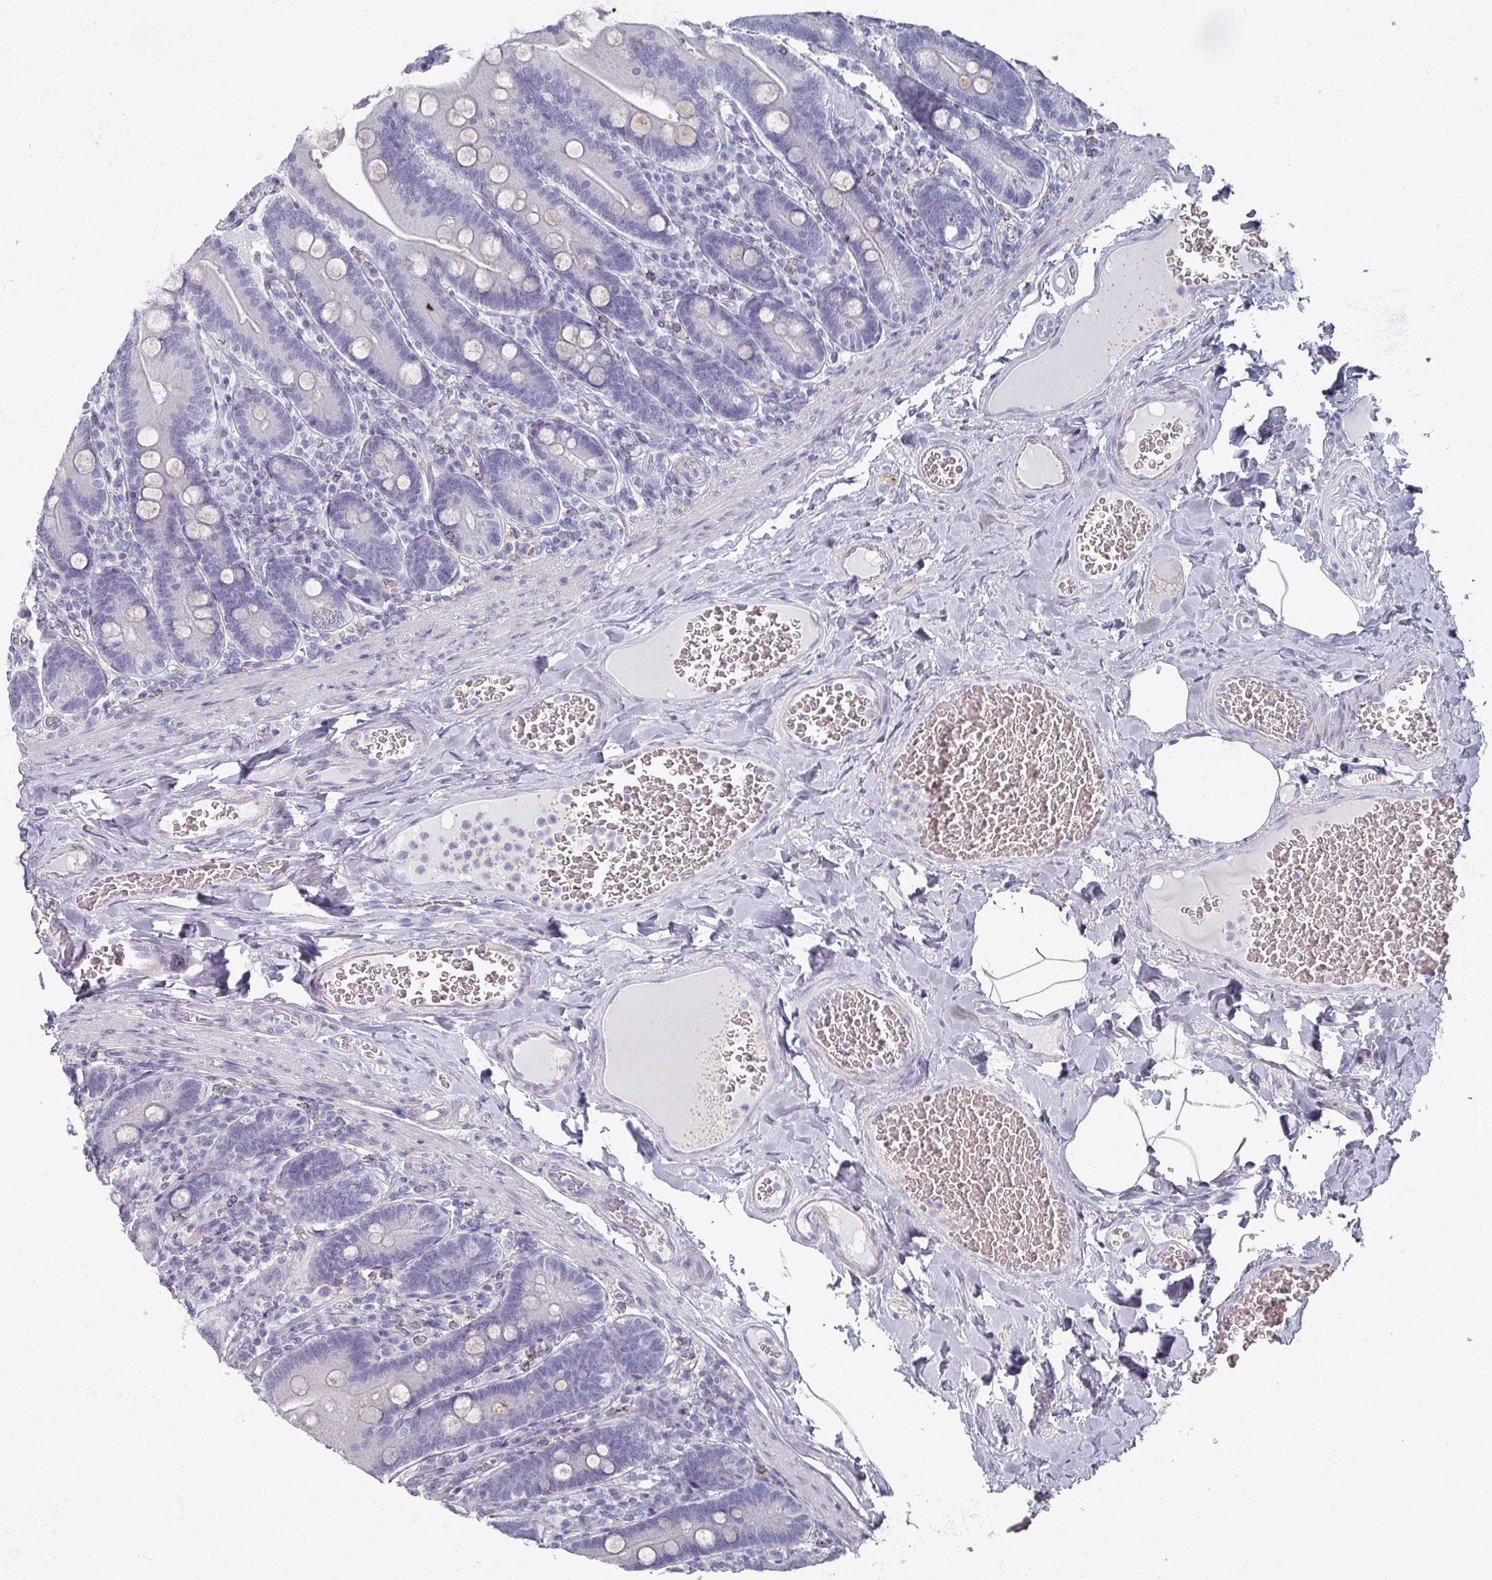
{"staining": {"intensity": "negative", "quantity": "none", "location": "none"}, "tissue": "duodenum", "cell_type": "Glandular cells", "image_type": "normal", "snomed": [{"axis": "morphology", "description": "Normal tissue, NOS"}, {"axis": "topography", "description": "Duodenum"}], "caption": "Protein analysis of benign duodenum demonstrates no significant expression in glandular cells. The staining was performed using DAB (3,3'-diaminobenzidine) to visualize the protein expression in brown, while the nuclei were stained in blue with hematoxylin (Magnification: 20x).", "gene": "OMG", "patient": {"sex": "female", "age": 62}}